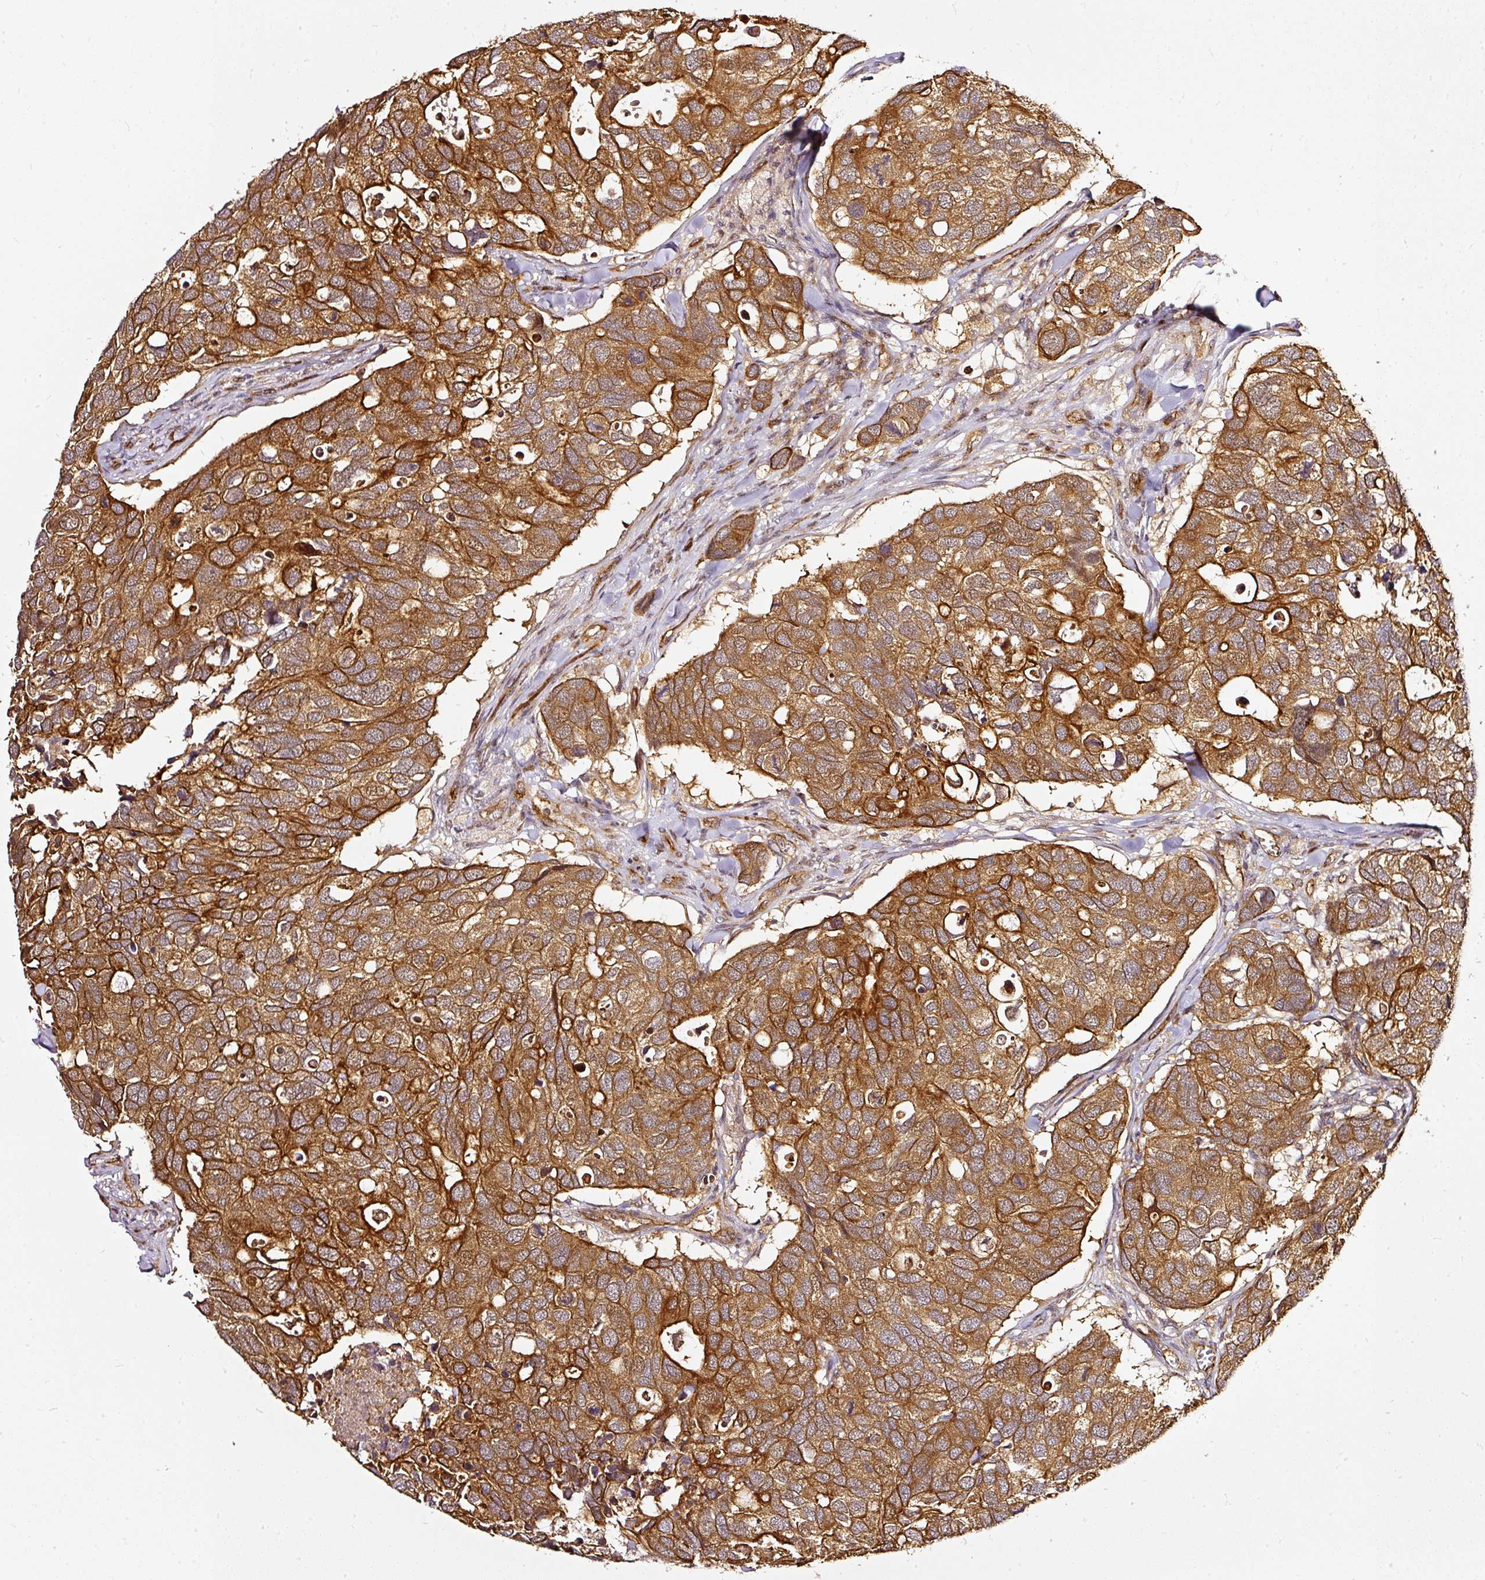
{"staining": {"intensity": "strong", "quantity": ">75%", "location": "cytoplasmic/membranous"}, "tissue": "breast cancer", "cell_type": "Tumor cells", "image_type": "cancer", "snomed": [{"axis": "morphology", "description": "Duct carcinoma"}, {"axis": "topography", "description": "Breast"}], "caption": "Immunohistochemical staining of invasive ductal carcinoma (breast) demonstrates strong cytoplasmic/membranous protein staining in approximately >75% of tumor cells.", "gene": "MIF4GD", "patient": {"sex": "female", "age": 83}}